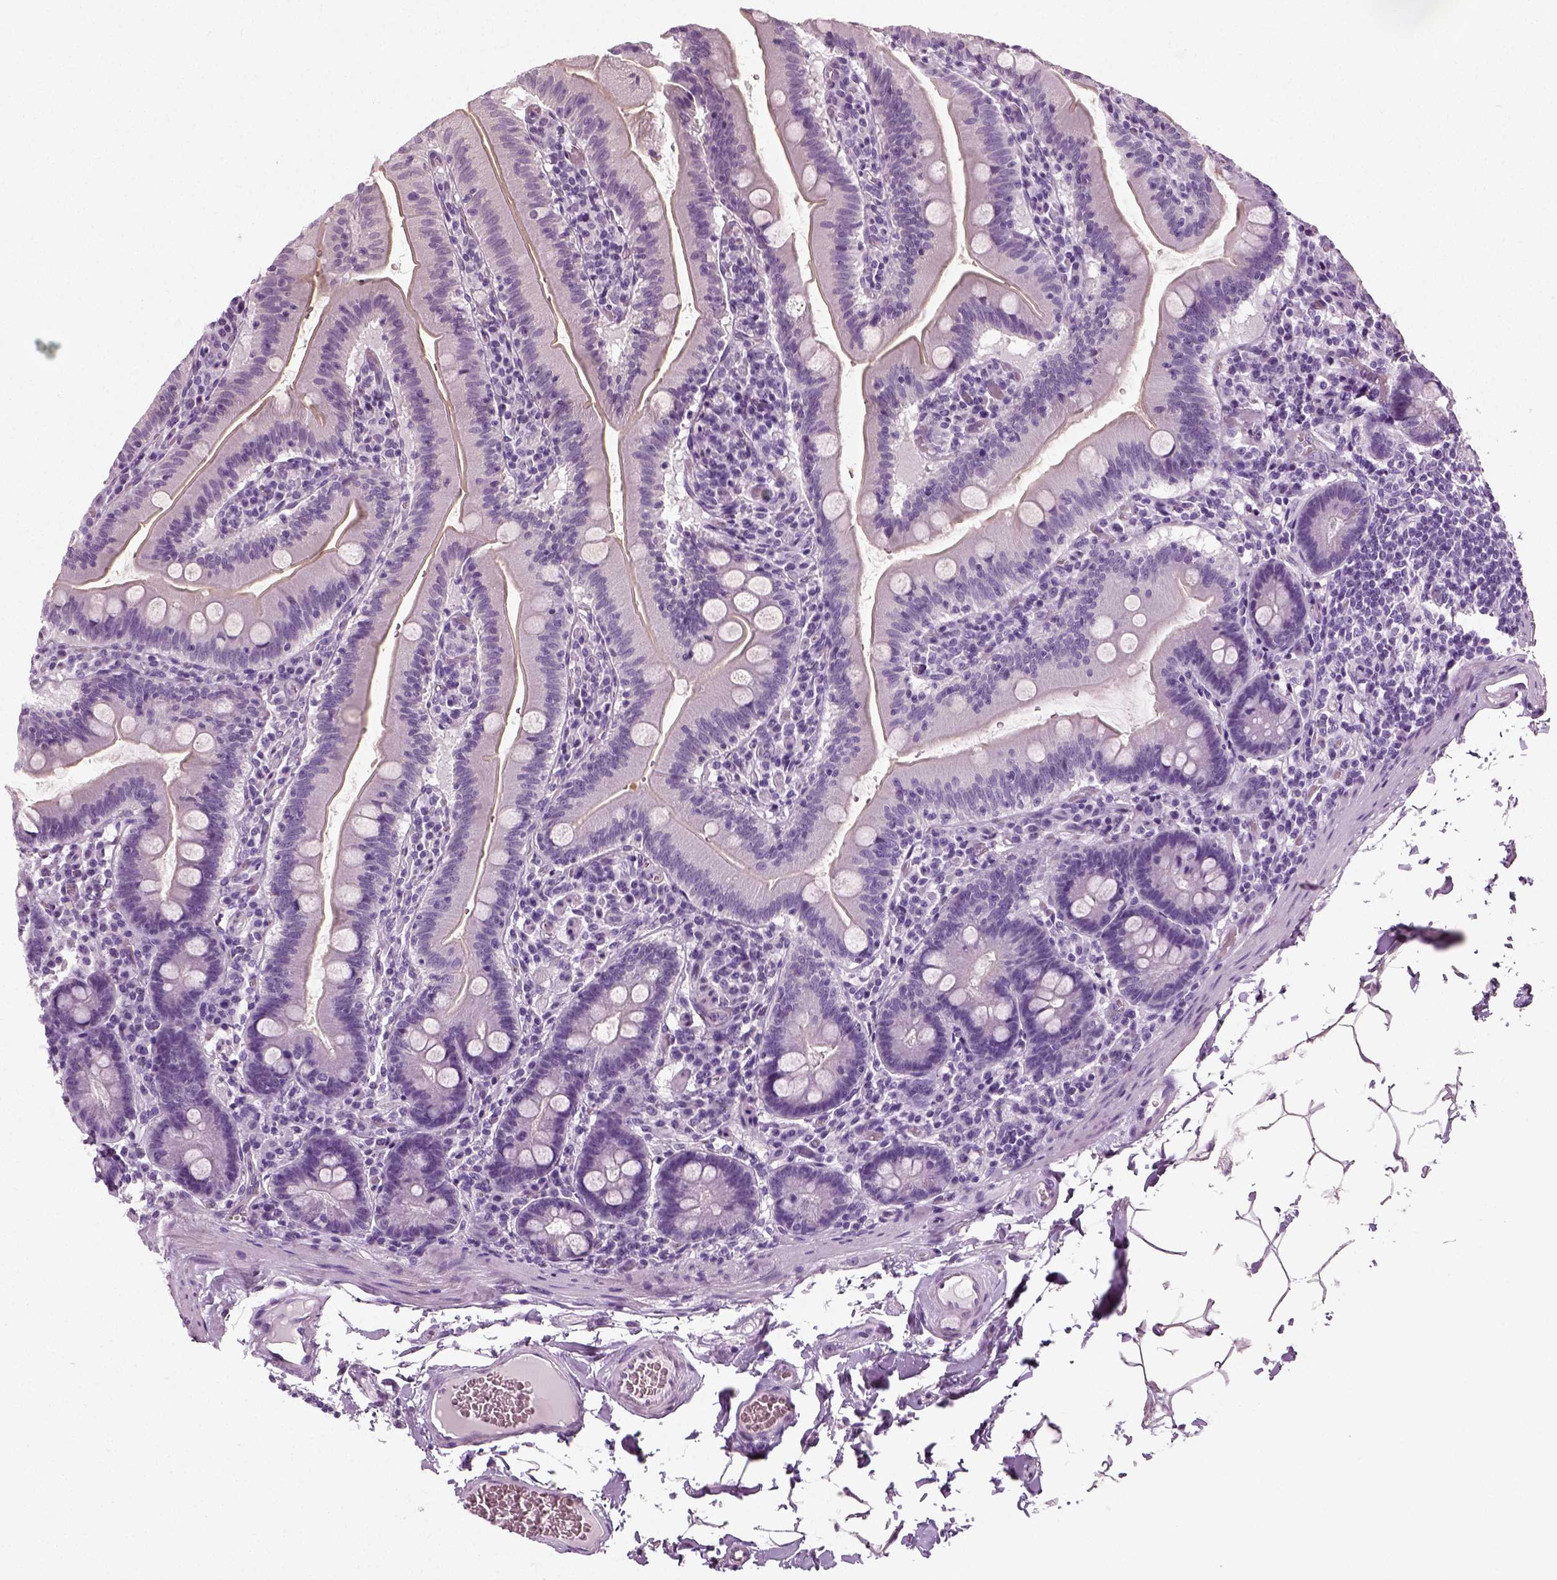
{"staining": {"intensity": "negative", "quantity": "none", "location": "none"}, "tissue": "small intestine", "cell_type": "Glandular cells", "image_type": "normal", "snomed": [{"axis": "morphology", "description": "Normal tissue, NOS"}, {"axis": "topography", "description": "Small intestine"}], "caption": "The IHC photomicrograph has no significant staining in glandular cells of small intestine.", "gene": "SPATA31E1", "patient": {"sex": "male", "age": 37}}